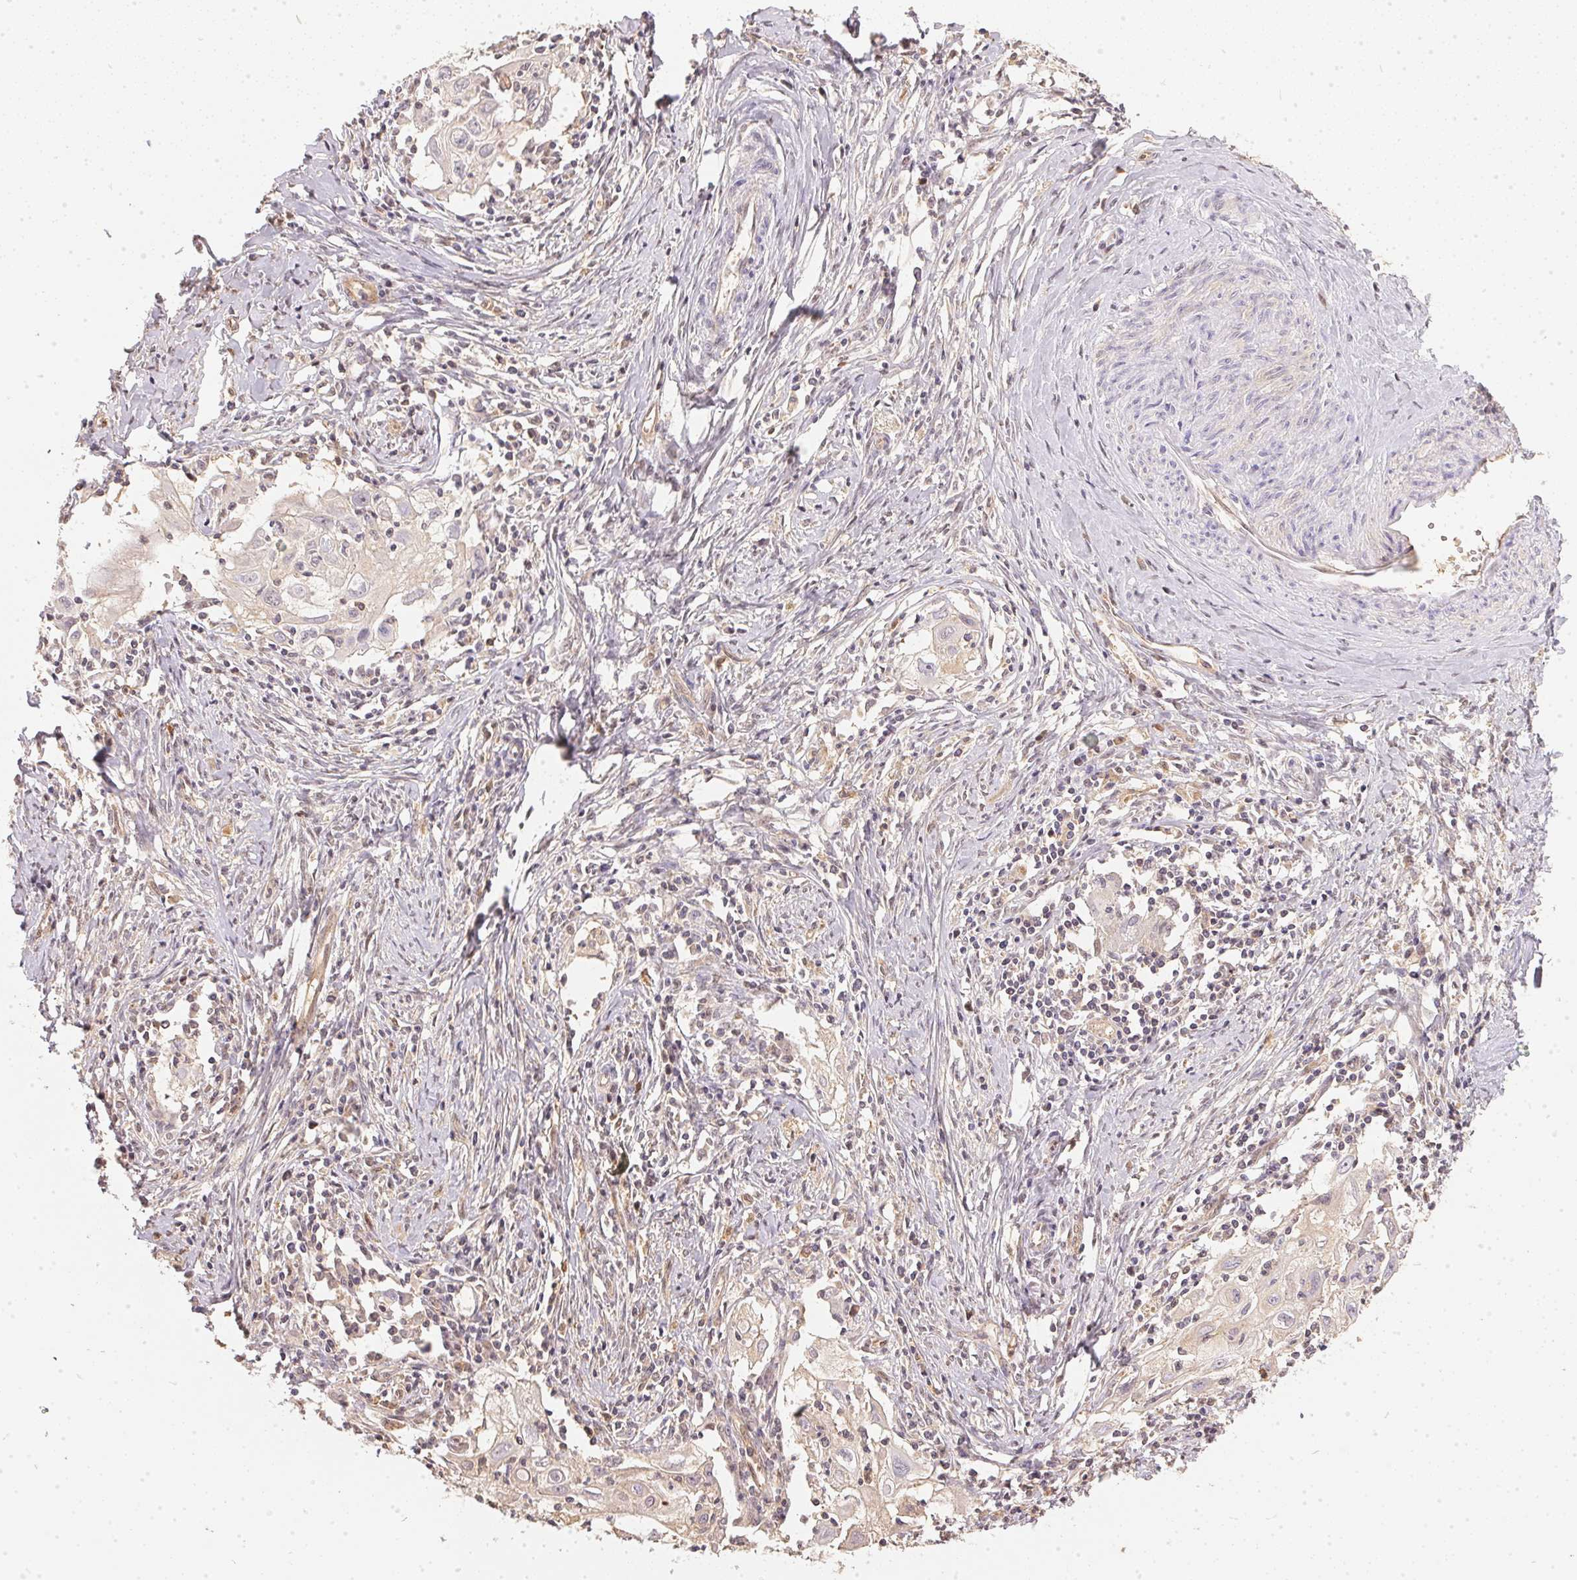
{"staining": {"intensity": "negative", "quantity": "none", "location": "none"}, "tissue": "cervical cancer", "cell_type": "Tumor cells", "image_type": "cancer", "snomed": [{"axis": "morphology", "description": "Squamous cell carcinoma, NOS"}, {"axis": "topography", "description": "Cervix"}], "caption": "Tumor cells are negative for protein expression in human squamous cell carcinoma (cervical). (DAB immunohistochemistry with hematoxylin counter stain).", "gene": "BLMH", "patient": {"sex": "female", "age": 30}}